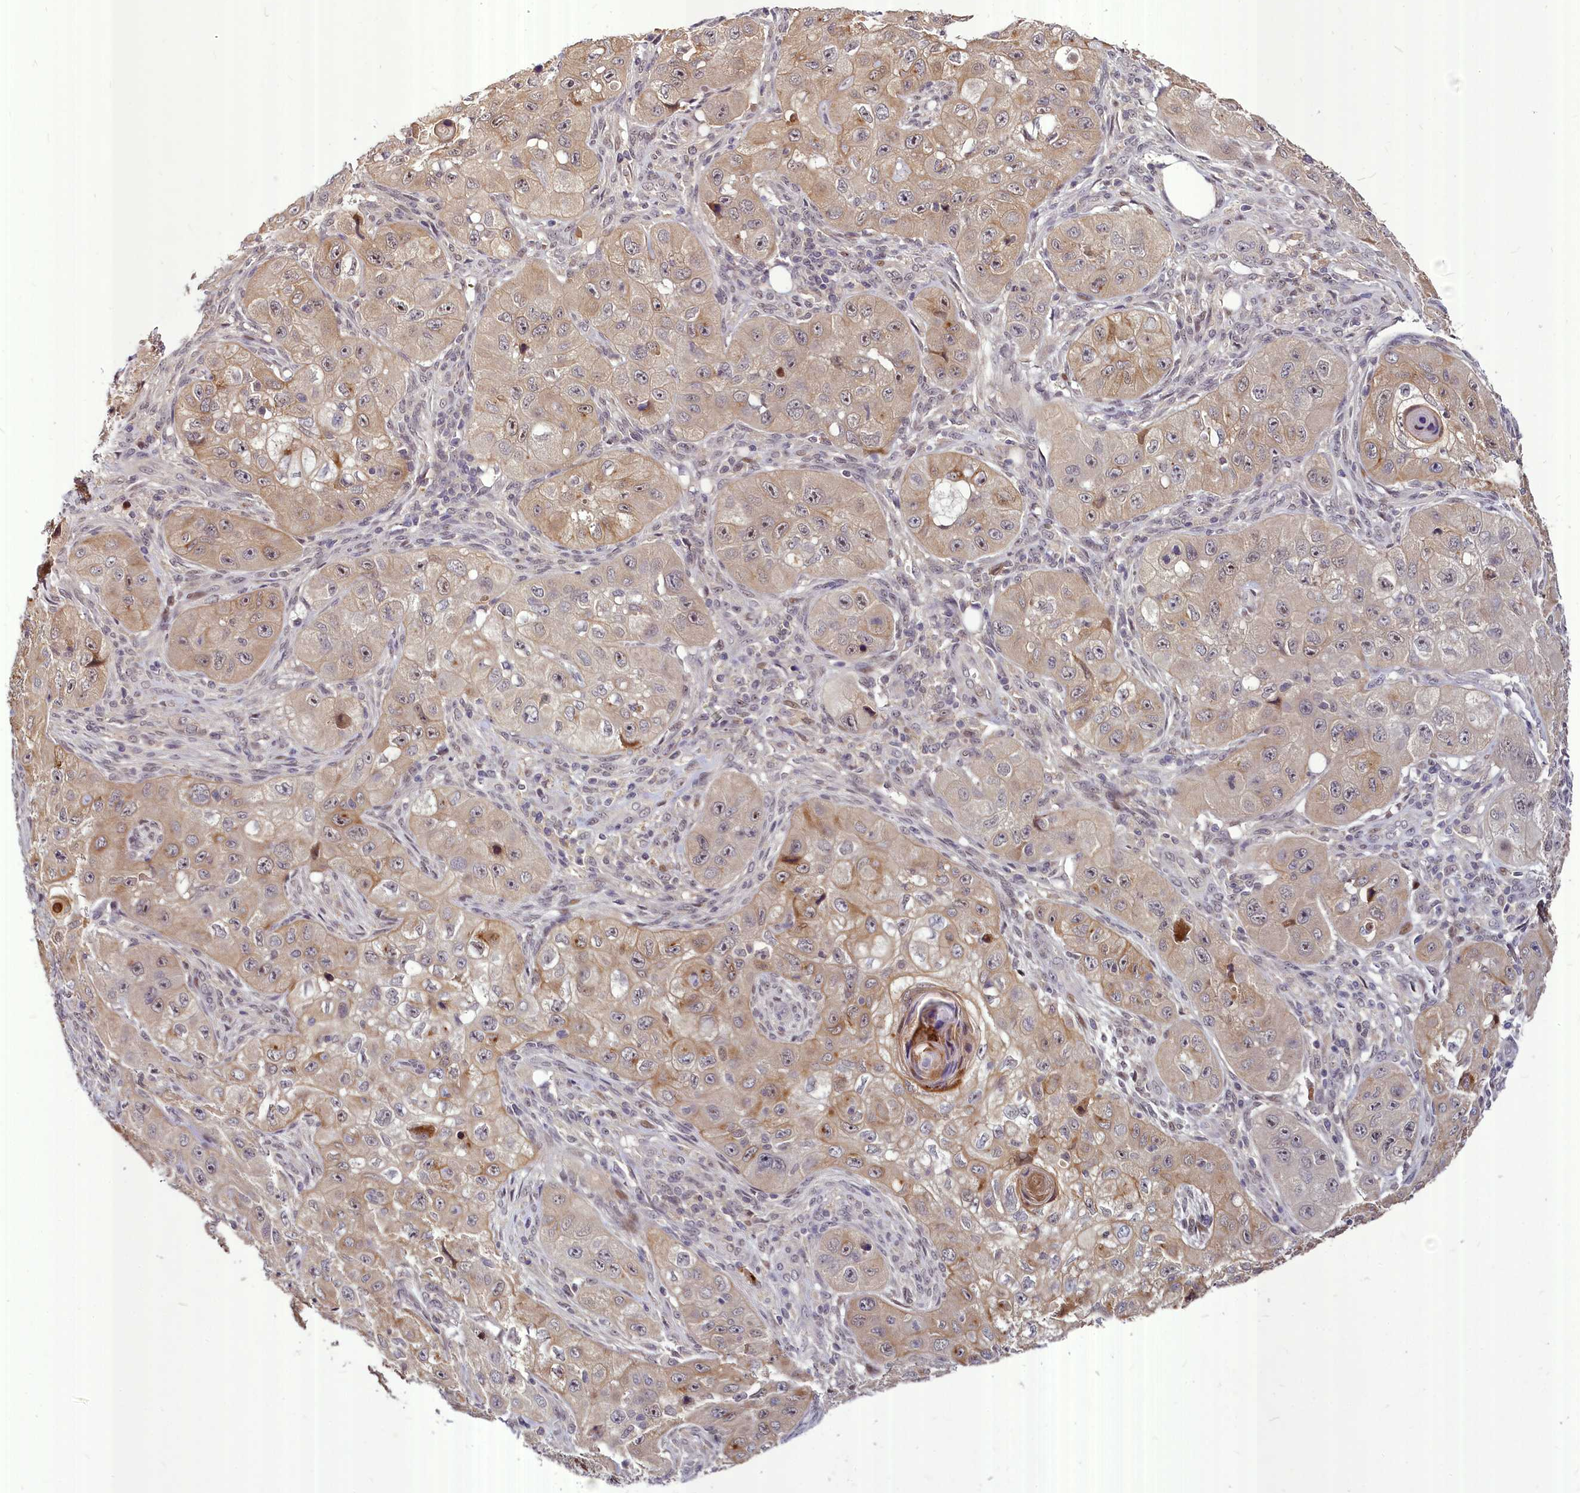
{"staining": {"intensity": "weak", "quantity": "25%-75%", "location": "cytoplasmic/membranous"}, "tissue": "skin cancer", "cell_type": "Tumor cells", "image_type": "cancer", "snomed": [{"axis": "morphology", "description": "Squamous cell carcinoma, NOS"}, {"axis": "topography", "description": "Skin"}, {"axis": "topography", "description": "Subcutis"}], "caption": "IHC (DAB) staining of squamous cell carcinoma (skin) exhibits weak cytoplasmic/membranous protein positivity in approximately 25%-75% of tumor cells.", "gene": "MAML2", "patient": {"sex": "male", "age": 73}}